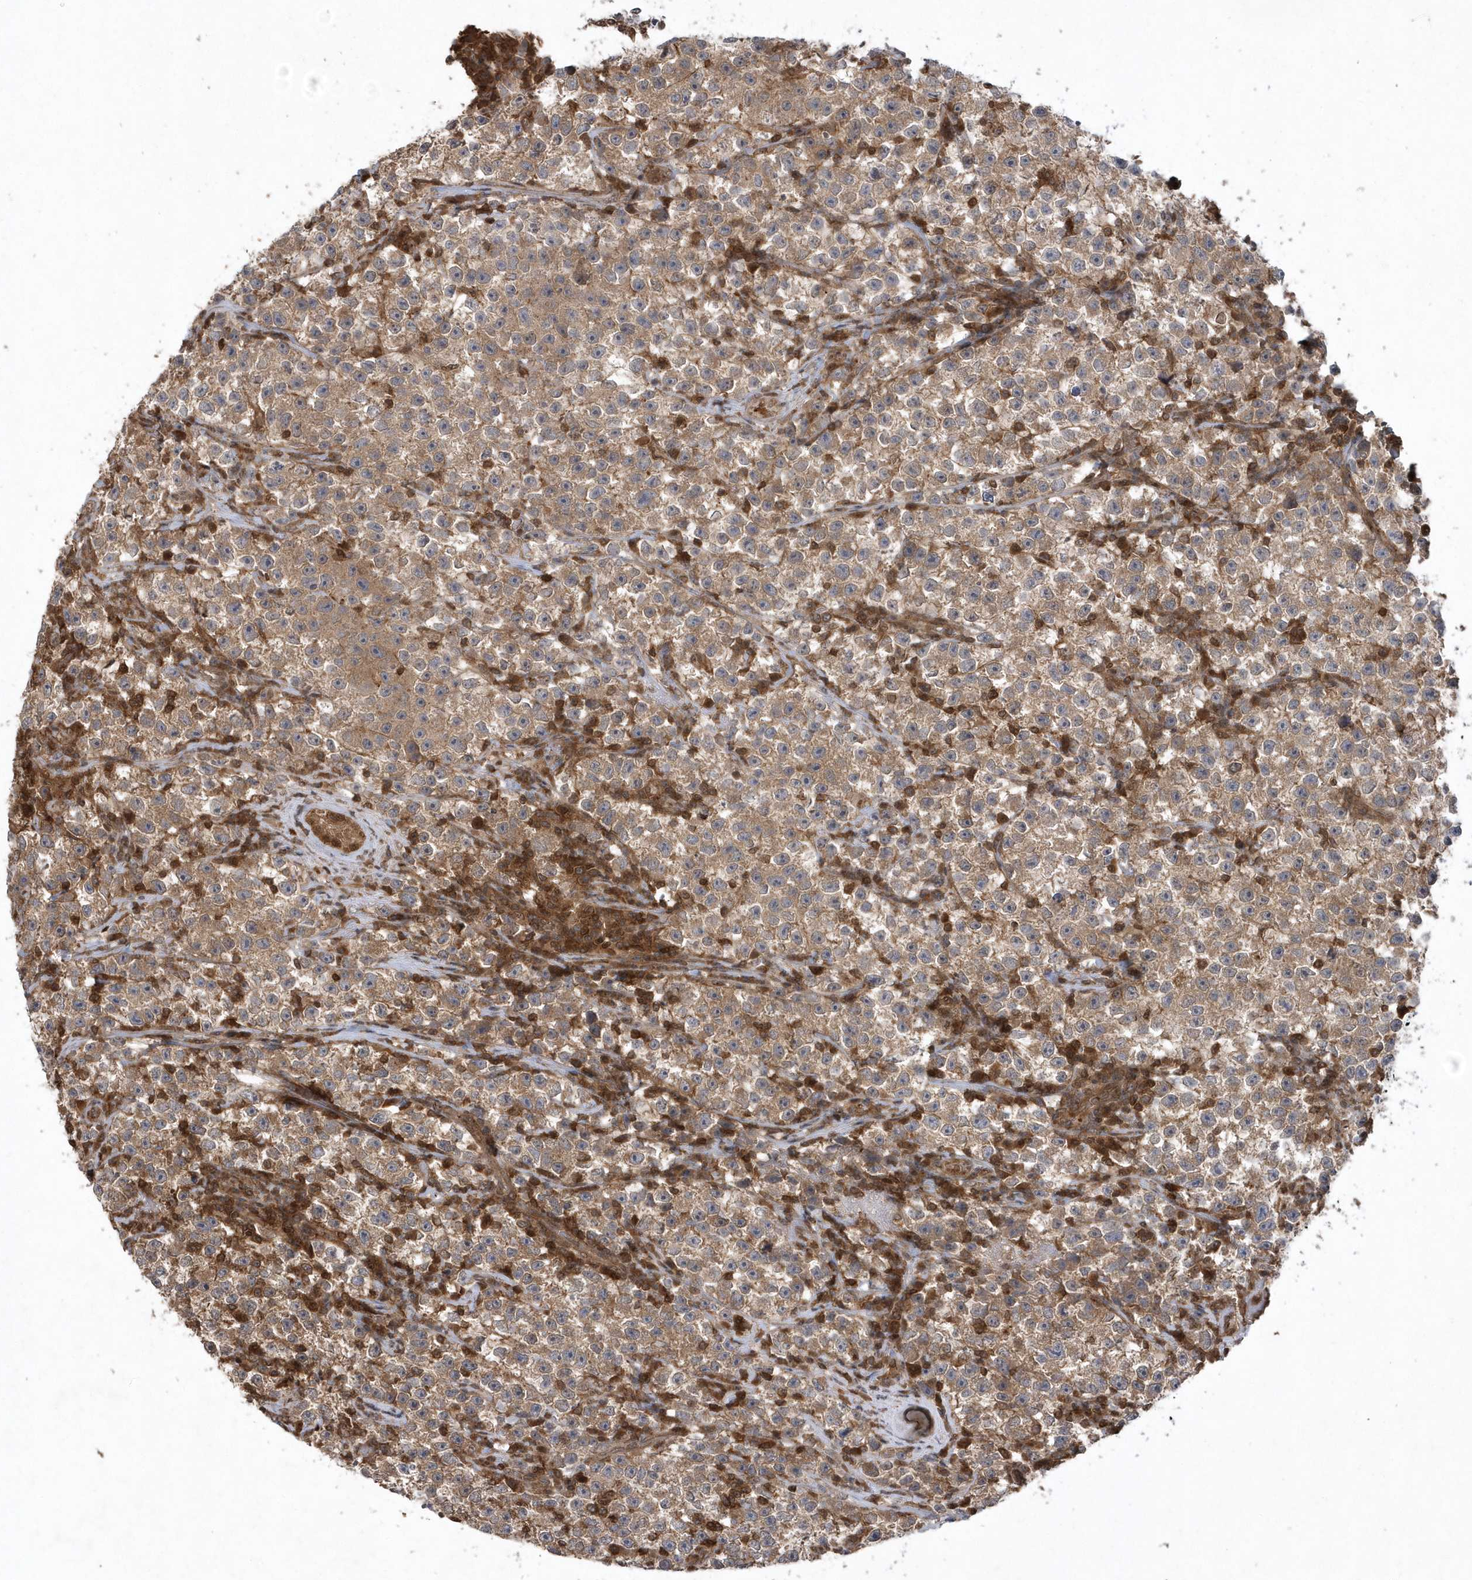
{"staining": {"intensity": "moderate", "quantity": ">75%", "location": "cytoplasmic/membranous"}, "tissue": "testis cancer", "cell_type": "Tumor cells", "image_type": "cancer", "snomed": [{"axis": "morphology", "description": "Seminoma, NOS"}, {"axis": "topography", "description": "Testis"}], "caption": "Immunohistochemistry micrograph of neoplastic tissue: seminoma (testis) stained using IHC reveals medium levels of moderate protein expression localized specifically in the cytoplasmic/membranous of tumor cells, appearing as a cytoplasmic/membranous brown color.", "gene": "ACYP1", "patient": {"sex": "male", "age": 22}}